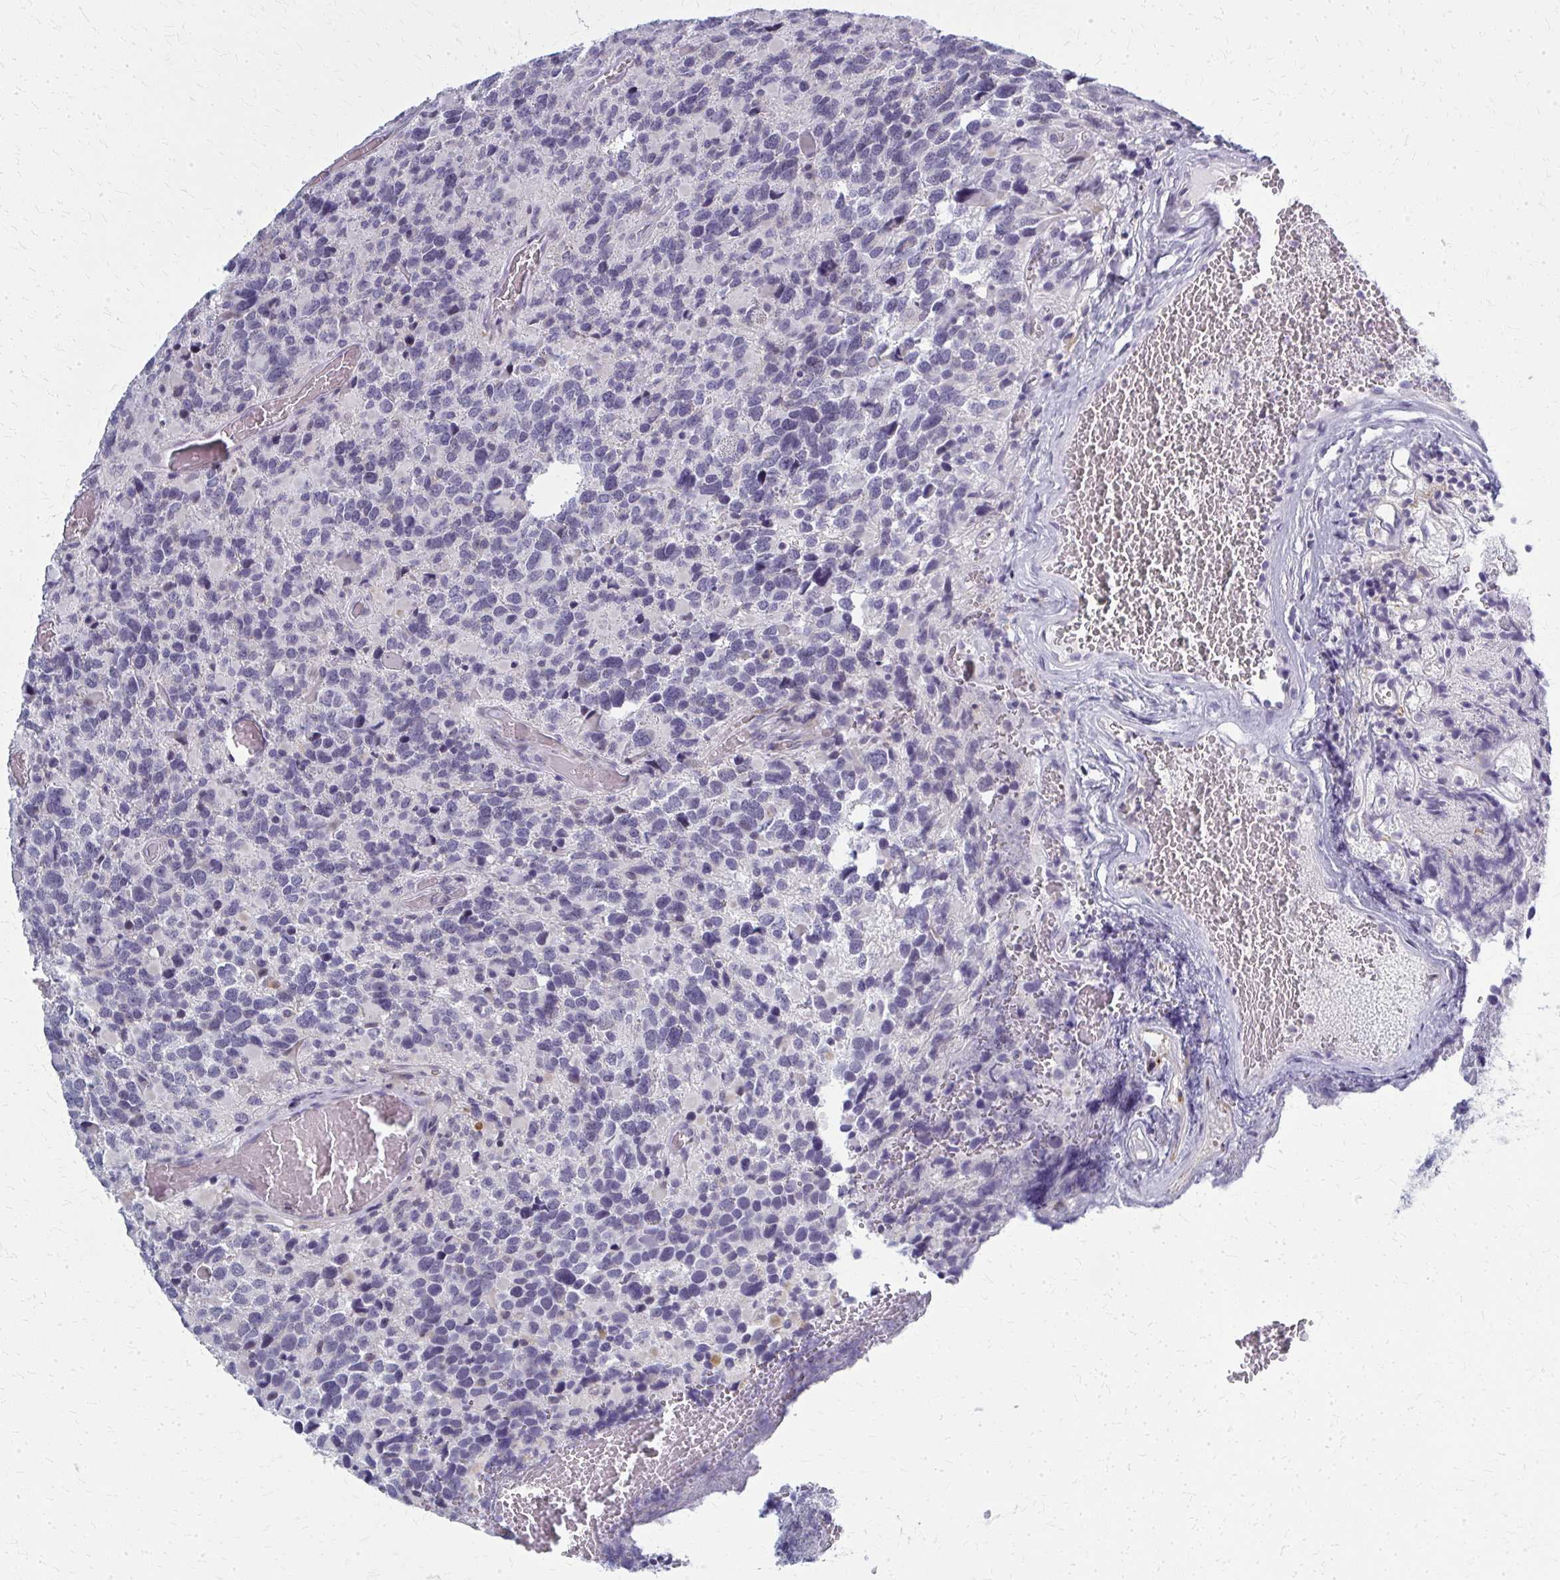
{"staining": {"intensity": "negative", "quantity": "none", "location": "none"}, "tissue": "glioma", "cell_type": "Tumor cells", "image_type": "cancer", "snomed": [{"axis": "morphology", "description": "Glioma, malignant, High grade"}, {"axis": "topography", "description": "Brain"}], "caption": "Micrograph shows no significant protein staining in tumor cells of glioma.", "gene": "CASQ2", "patient": {"sex": "female", "age": 40}}